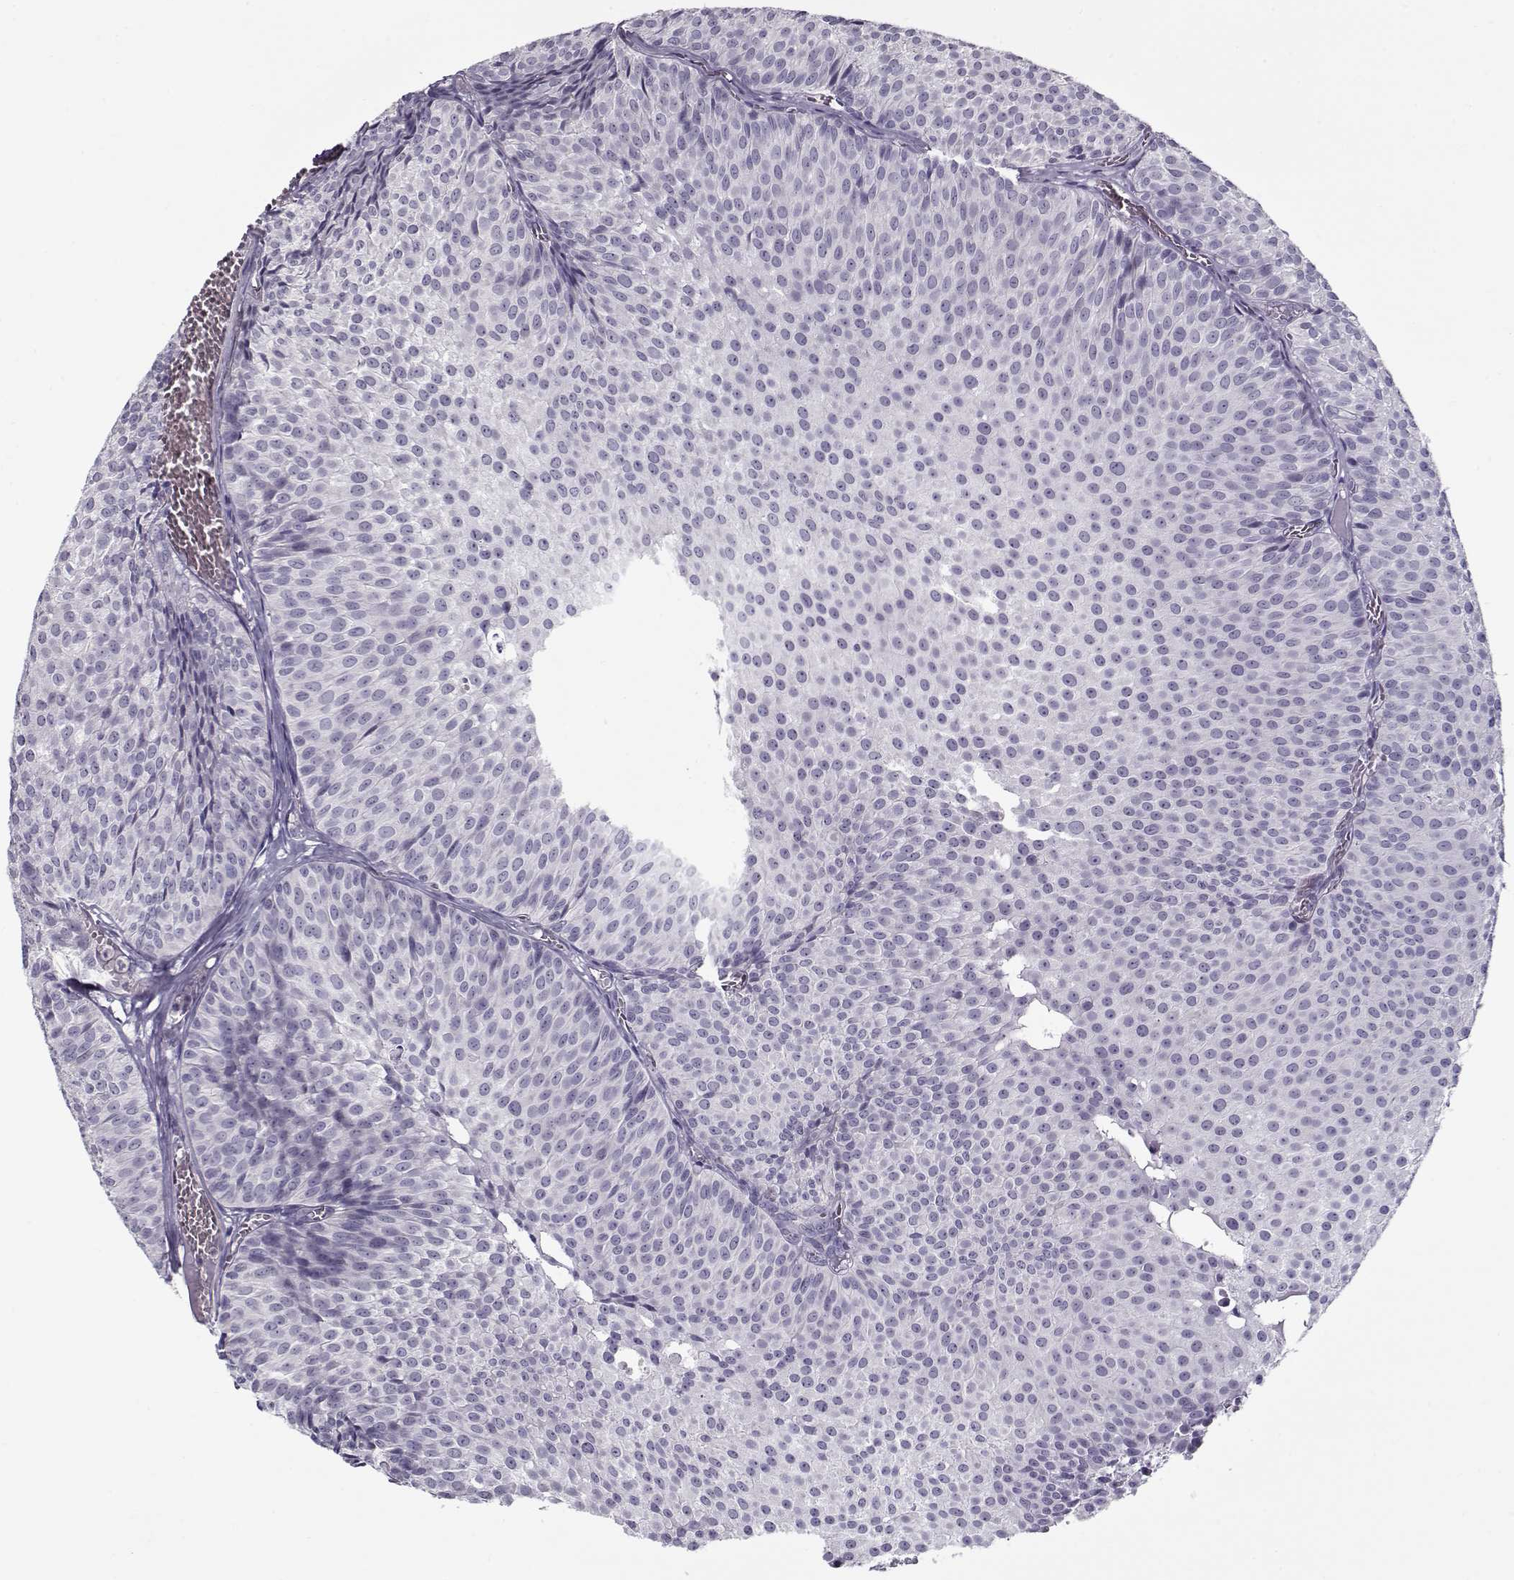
{"staining": {"intensity": "negative", "quantity": "none", "location": "none"}, "tissue": "urothelial cancer", "cell_type": "Tumor cells", "image_type": "cancer", "snomed": [{"axis": "morphology", "description": "Urothelial carcinoma, Low grade"}, {"axis": "topography", "description": "Urinary bladder"}], "caption": "This image is of urothelial cancer stained with immunohistochemistry (IHC) to label a protein in brown with the nuclei are counter-stained blue. There is no positivity in tumor cells.", "gene": "CIBAR1", "patient": {"sex": "male", "age": 63}}